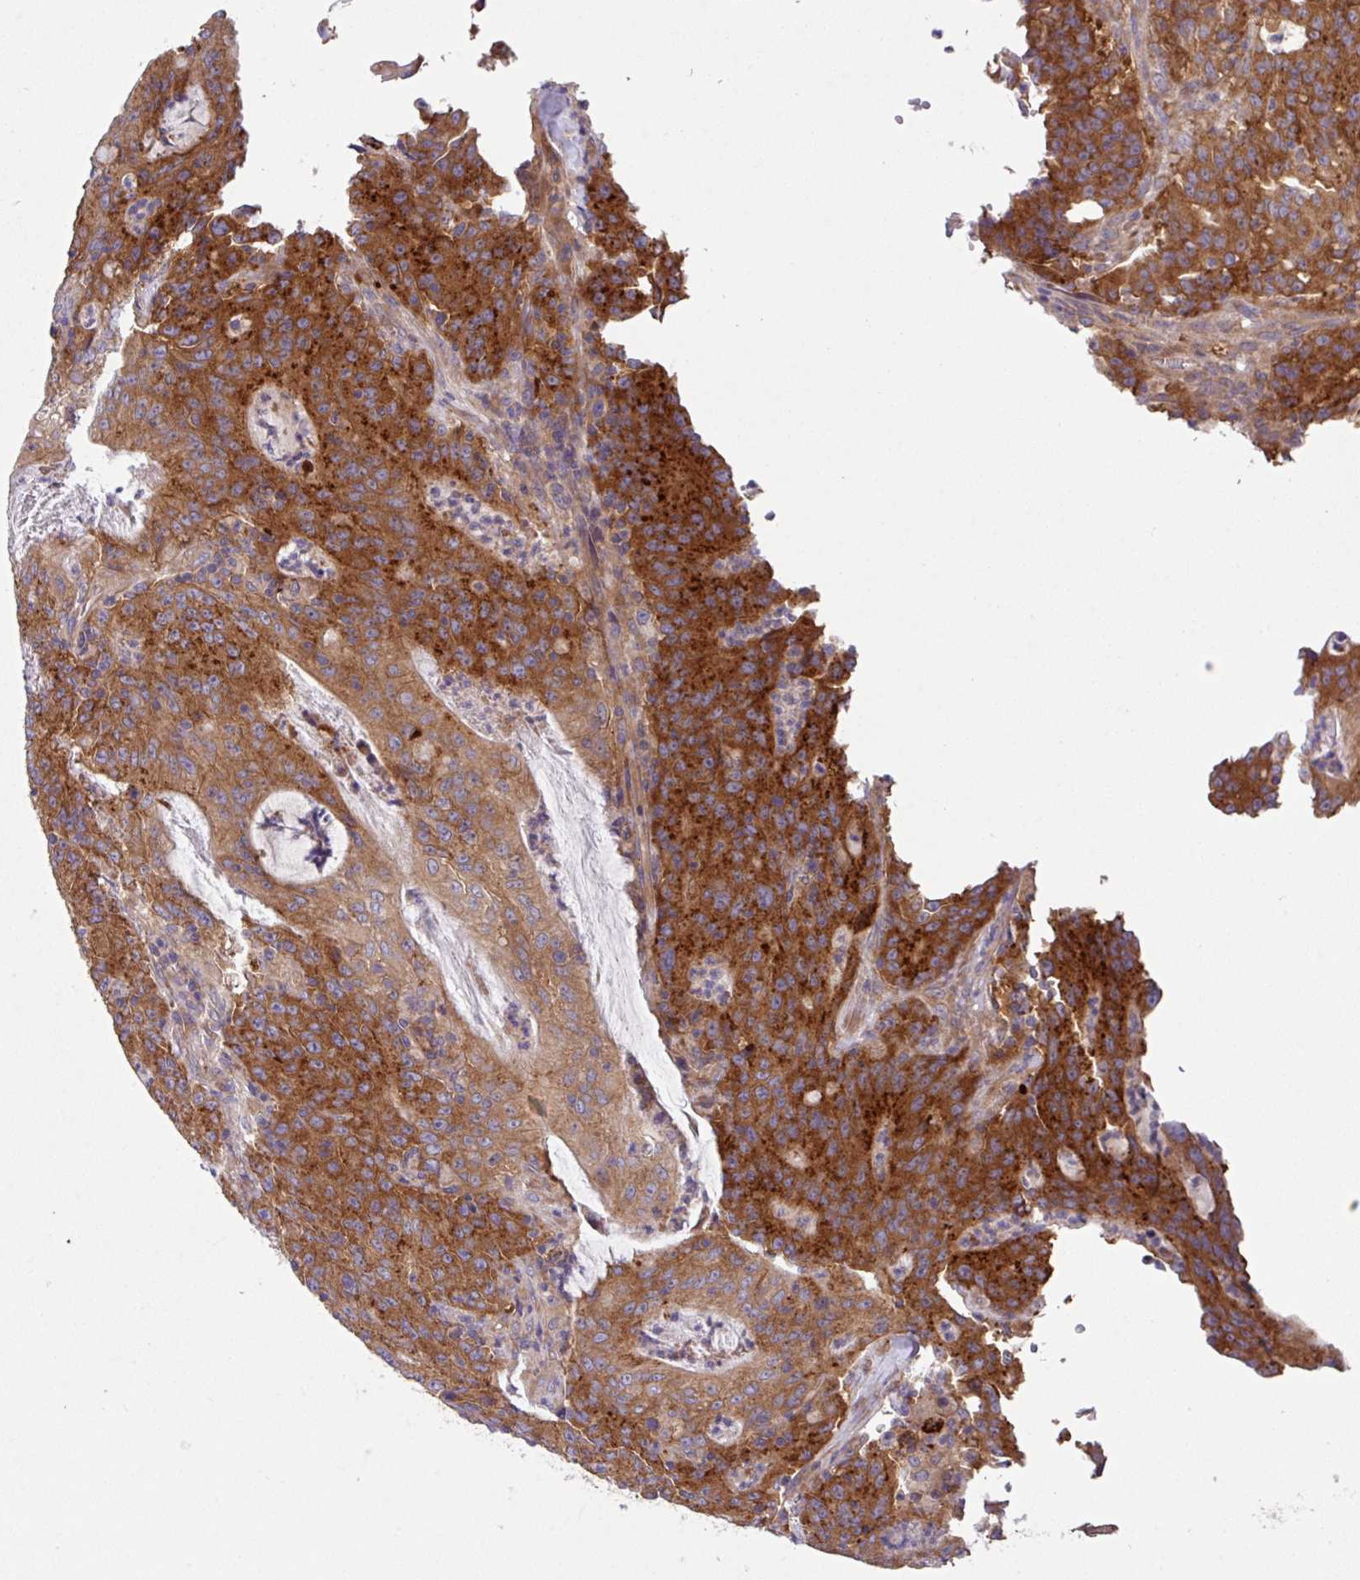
{"staining": {"intensity": "strong", "quantity": ">75%", "location": "cytoplasmic/membranous"}, "tissue": "colorectal cancer", "cell_type": "Tumor cells", "image_type": "cancer", "snomed": [{"axis": "morphology", "description": "Adenocarcinoma, NOS"}, {"axis": "topography", "description": "Colon"}], "caption": "There is high levels of strong cytoplasmic/membranous positivity in tumor cells of colorectal adenocarcinoma, as demonstrated by immunohistochemical staining (brown color).", "gene": "EIF4B", "patient": {"sex": "male", "age": 83}}